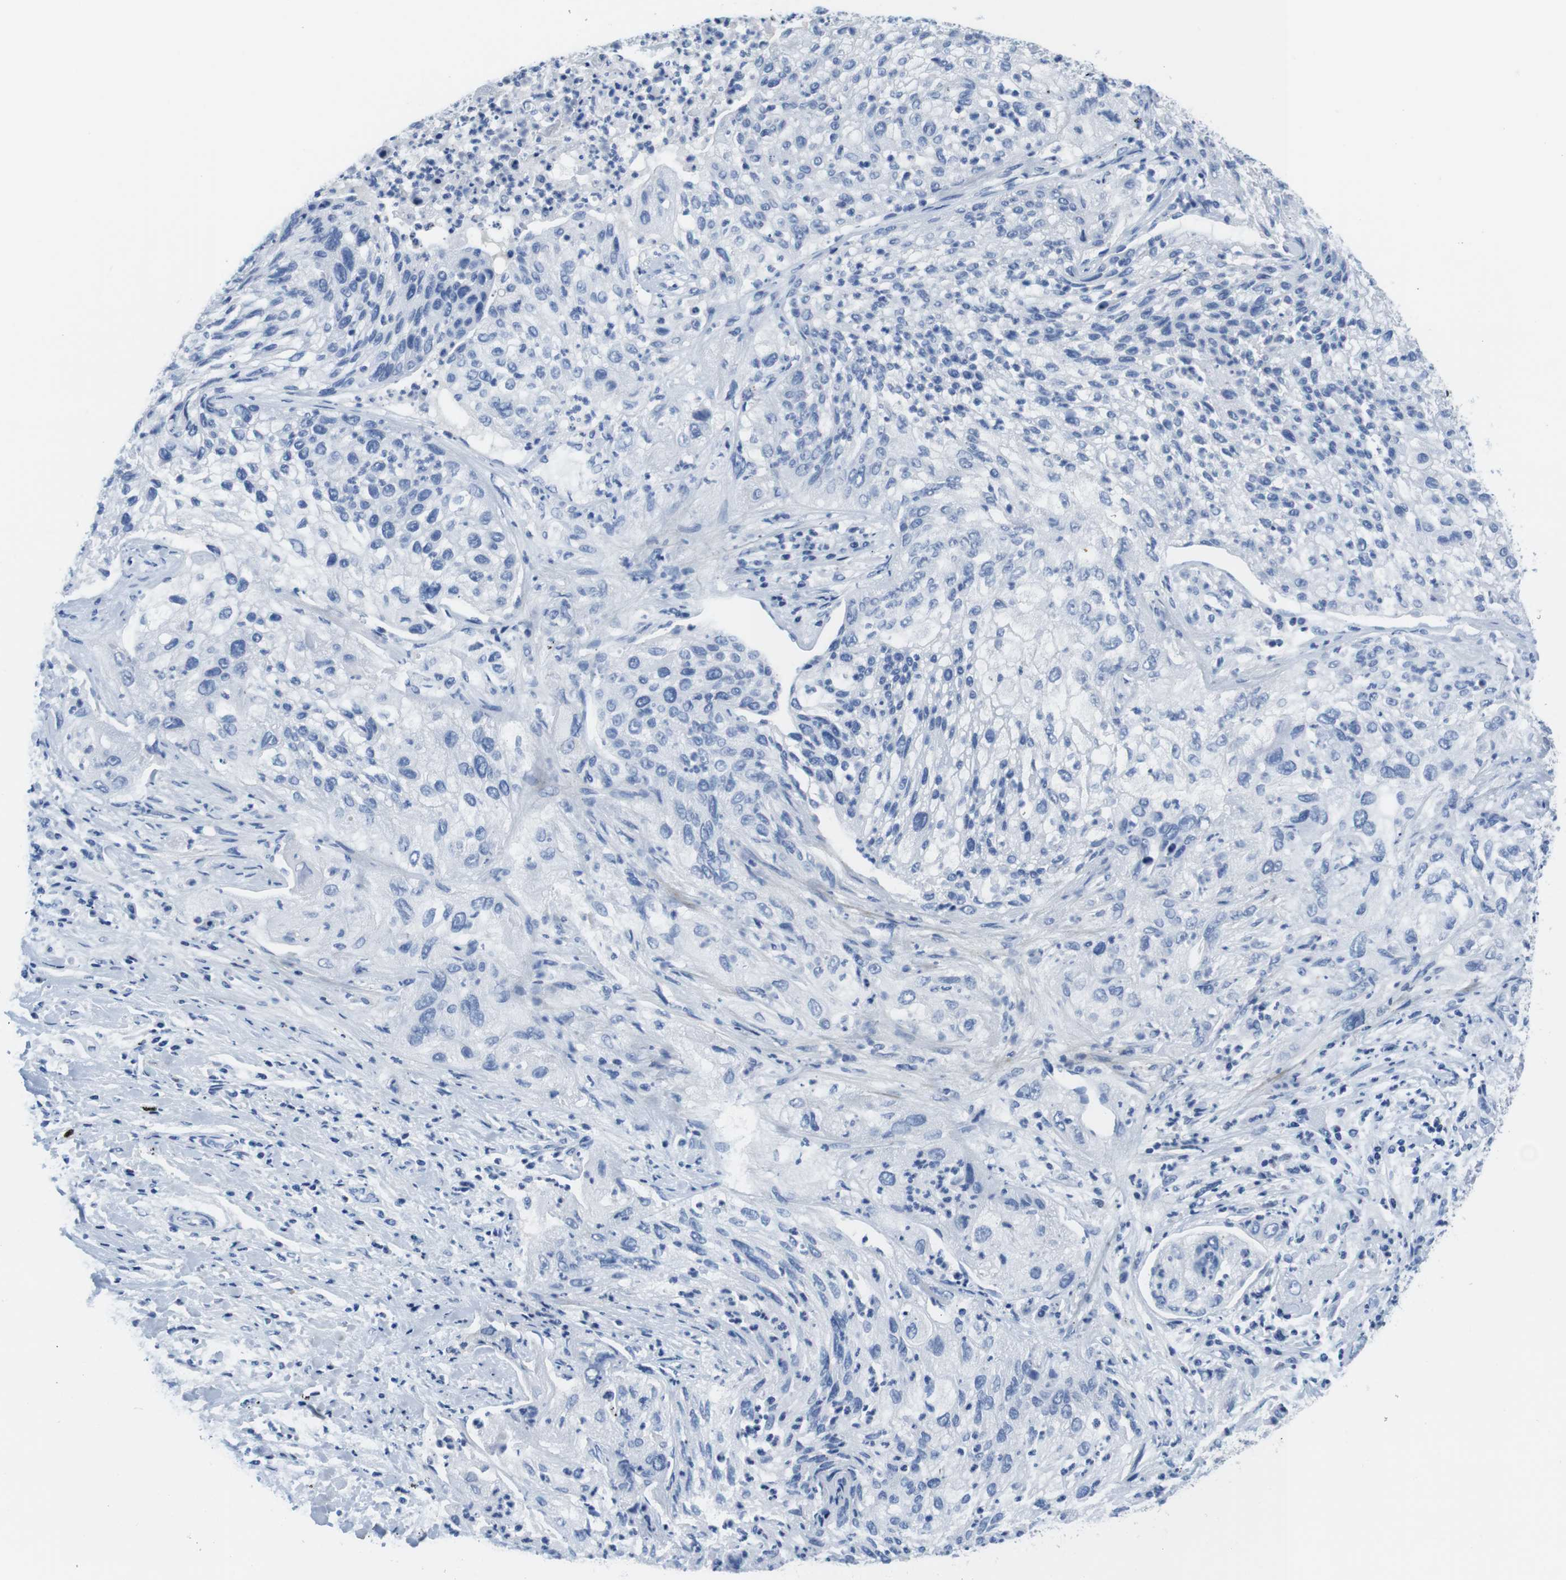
{"staining": {"intensity": "negative", "quantity": "none", "location": "none"}, "tissue": "lung cancer", "cell_type": "Tumor cells", "image_type": "cancer", "snomed": [{"axis": "morphology", "description": "Inflammation, NOS"}, {"axis": "morphology", "description": "Squamous cell carcinoma, NOS"}, {"axis": "topography", "description": "Lymph node"}, {"axis": "topography", "description": "Soft tissue"}, {"axis": "topography", "description": "Lung"}], "caption": "Lung cancer (squamous cell carcinoma) was stained to show a protein in brown. There is no significant staining in tumor cells. Brightfield microscopy of IHC stained with DAB (brown) and hematoxylin (blue), captured at high magnification.", "gene": "MAP6", "patient": {"sex": "male", "age": 66}}